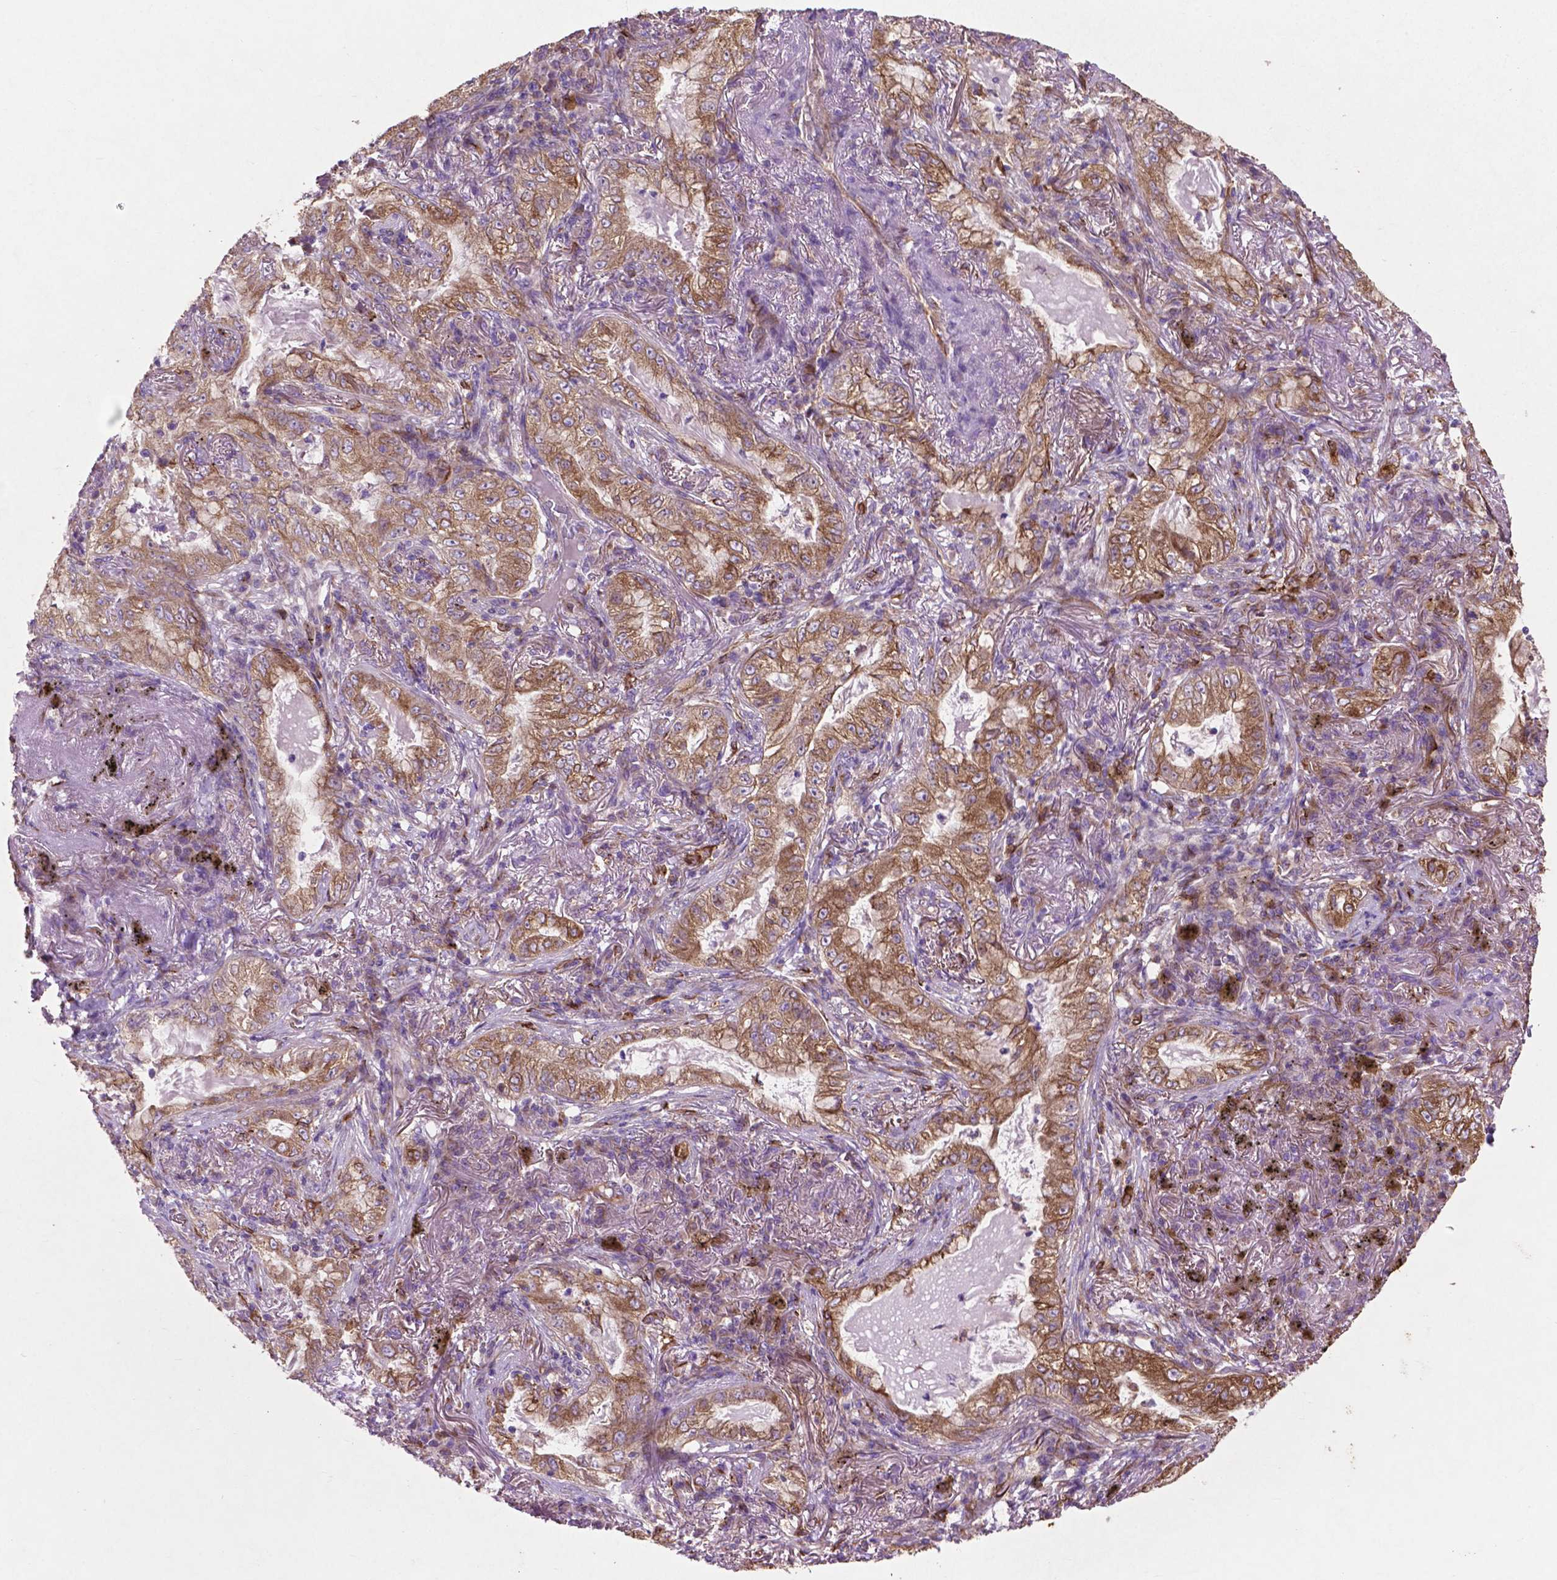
{"staining": {"intensity": "moderate", "quantity": "<25%", "location": "cytoplasmic/membranous"}, "tissue": "lung cancer", "cell_type": "Tumor cells", "image_type": "cancer", "snomed": [{"axis": "morphology", "description": "Adenocarcinoma, NOS"}, {"axis": "topography", "description": "Lung"}], "caption": "Human lung cancer (adenocarcinoma) stained for a protein (brown) shows moderate cytoplasmic/membranous positive positivity in about <25% of tumor cells.", "gene": "MBTPS1", "patient": {"sex": "female", "age": 73}}